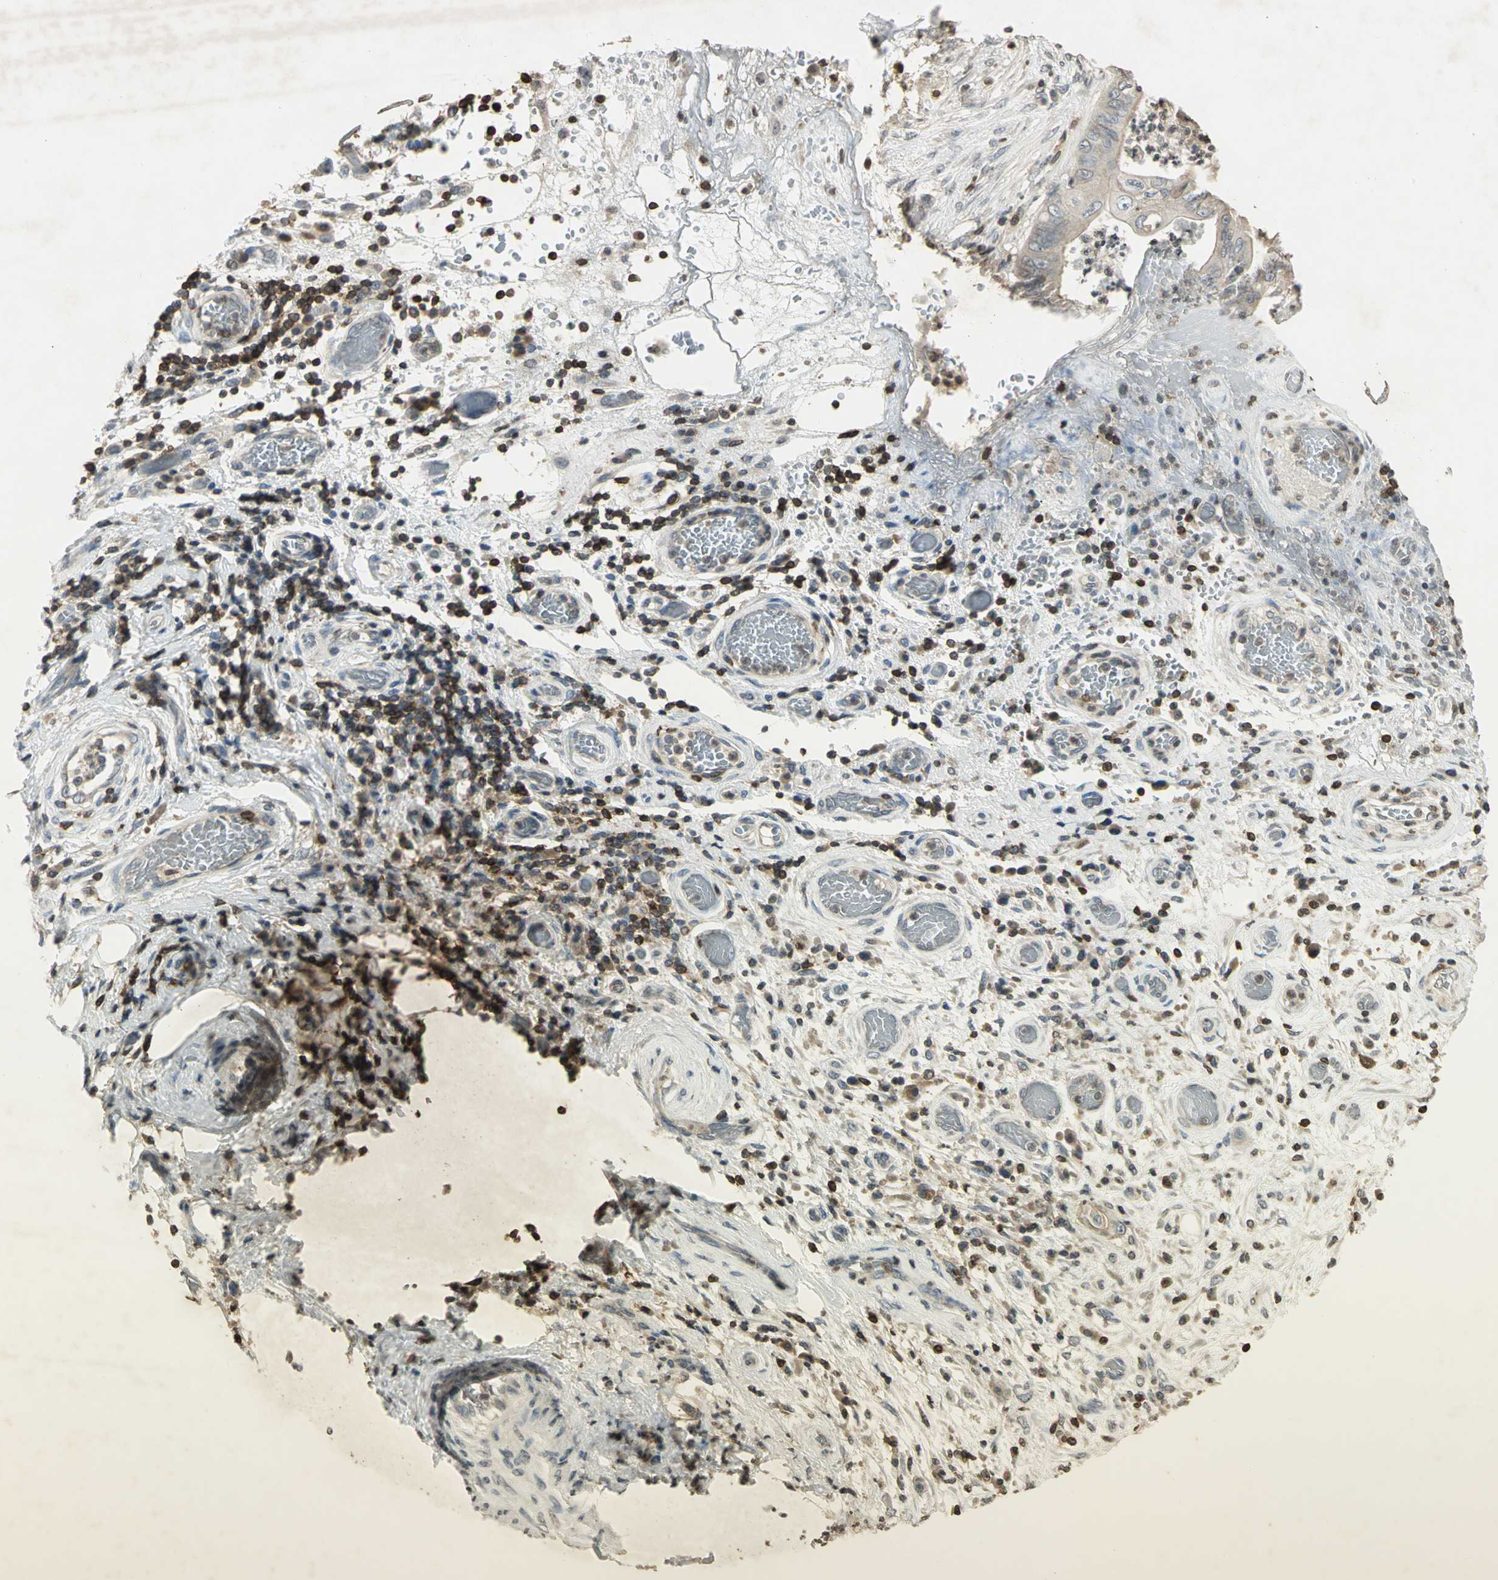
{"staining": {"intensity": "negative", "quantity": "none", "location": "none"}, "tissue": "stomach cancer", "cell_type": "Tumor cells", "image_type": "cancer", "snomed": [{"axis": "morphology", "description": "Adenocarcinoma, NOS"}, {"axis": "topography", "description": "Stomach"}], "caption": "An immunohistochemistry (IHC) histopathology image of stomach cancer is shown. There is no staining in tumor cells of stomach cancer. (DAB IHC visualized using brightfield microscopy, high magnification).", "gene": "IL16", "patient": {"sex": "female", "age": 73}}